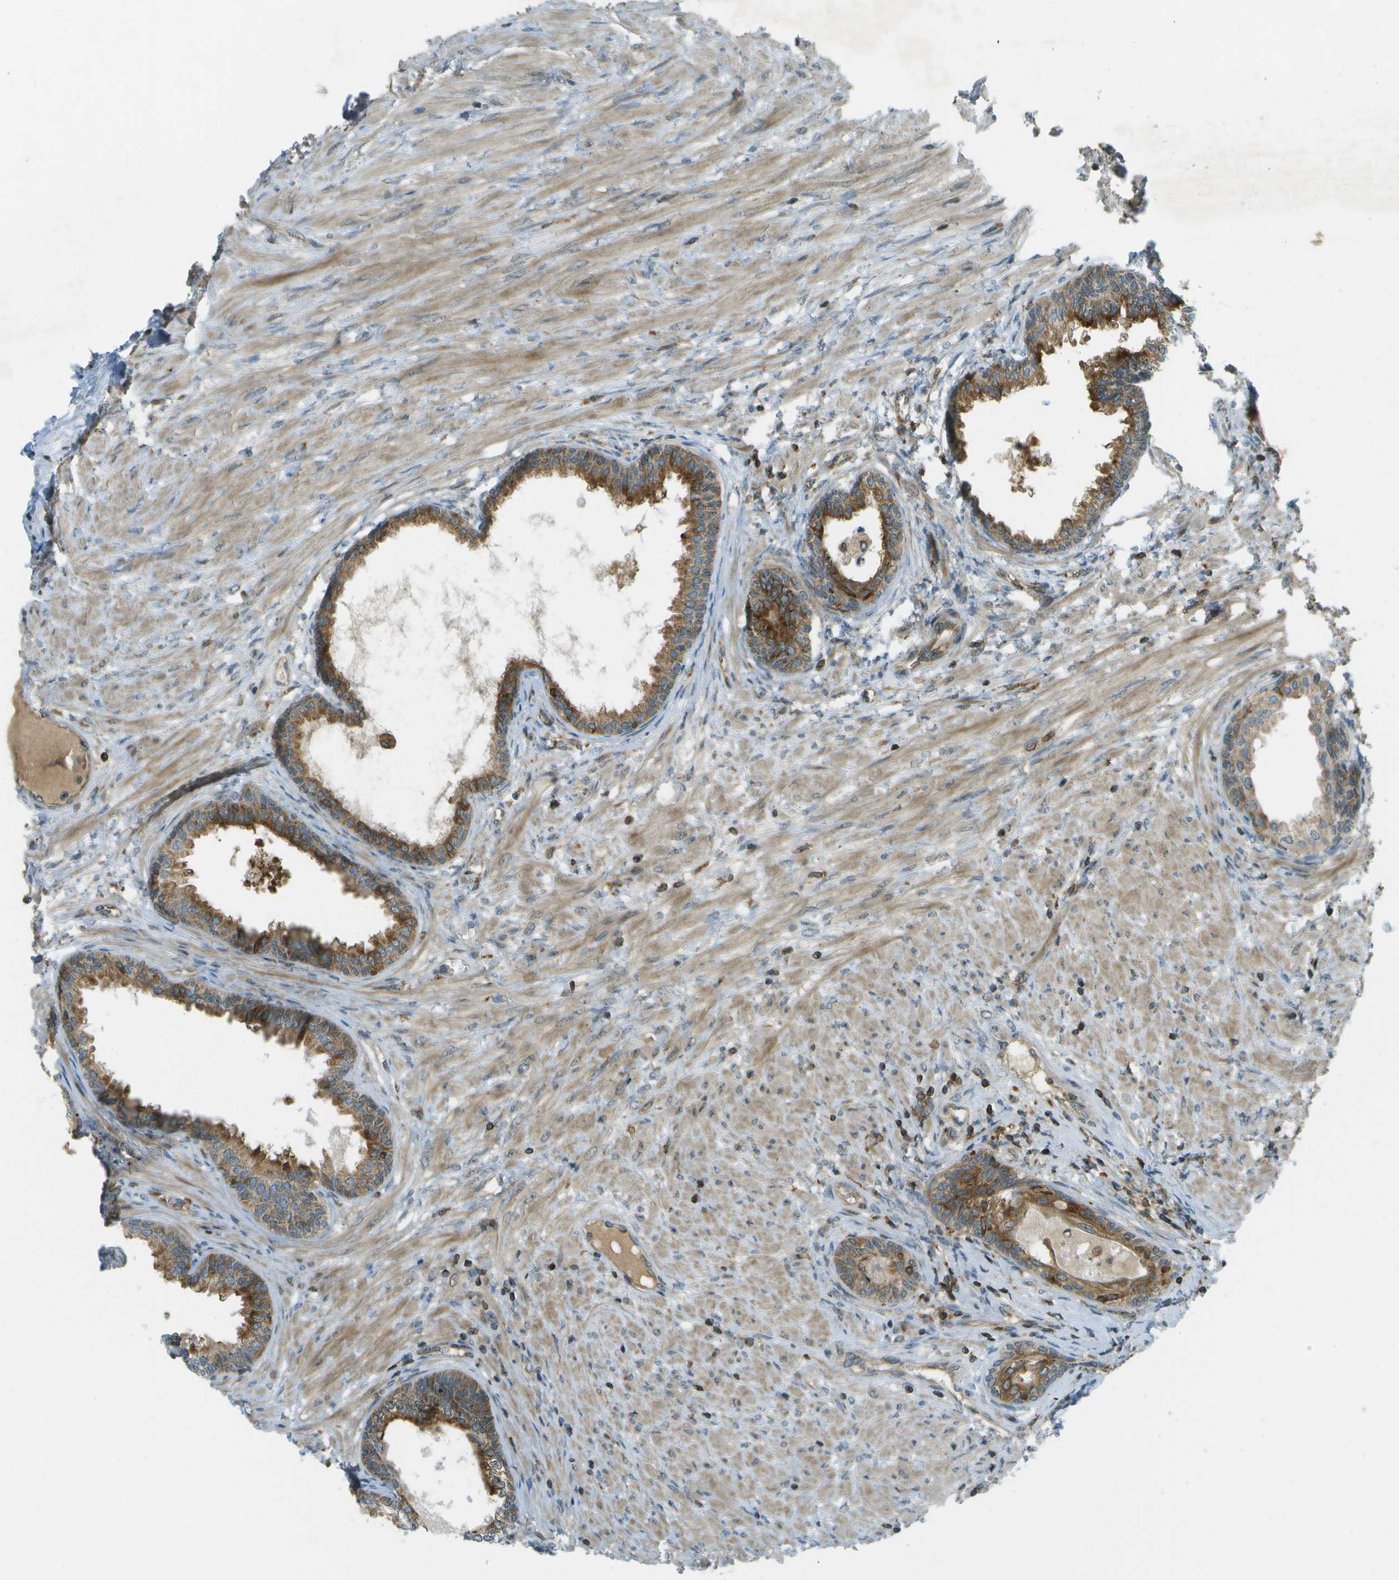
{"staining": {"intensity": "moderate", "quantity": ">75%", "location": "cytoplasmic/membranous"}, "tissue": "prostate", "cell_type": "Glandular cells", "image_type": "normal", "snomed": [{"axis": "morphology", "description": "Normal tissue, NOS"}, {"axis": "topography", "description": "Prostate"}], "caption": "A histopathology image showing moderate cytoplasmic/membranous positivity in approximately >75% of glandular cells in unremarkable prostate, as visualized by brown immunohistochemical staining.", "gene": "TMTC1", "patient": {"sex": "male", "age": 76}}